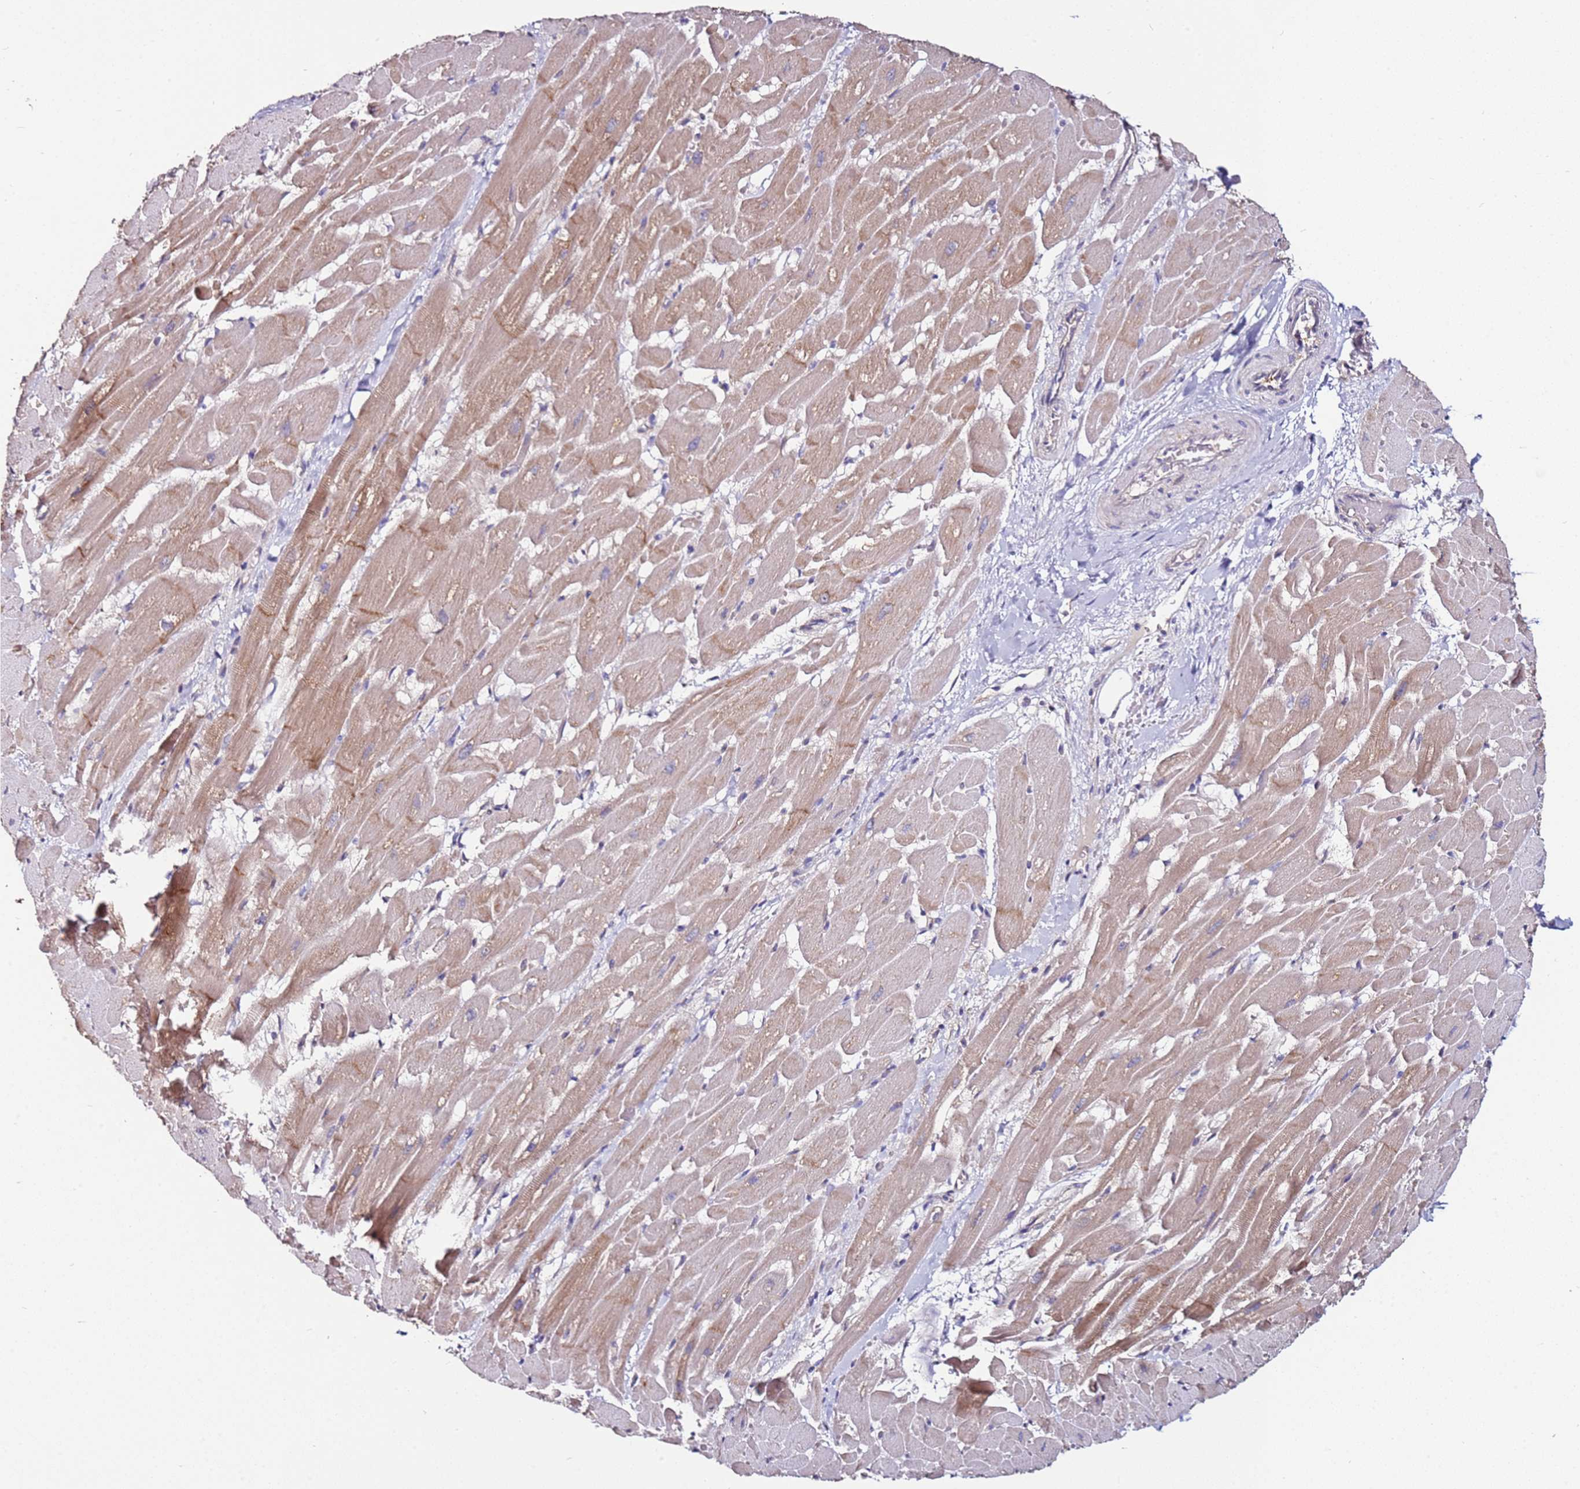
{"staining": {"intensity": "moderate", "quantity": ">75%", "location": "cytoplasmic/membranous"}, "tissue": "heart muscle", "cell_type": "Cardiomyocytes", "image_type": "normal", "snomed": [{"axis": "morphology", "description": "Normal tissue, NOS"}, {"axis": "topography", "description": "Heart"}], "caption": "High-power microscopy captured an IHC photomicrograph of unremarkable heart muscle, revealing moderate cytoplasmic/membranous staining in approximately >75% of cardiomyocytes. Immunohistochemistry (ihc) stains the protein in brown and the nuclei are stained blue.", "gene": "SRRM5", "patient": {"sex": "male", "age": 37}}